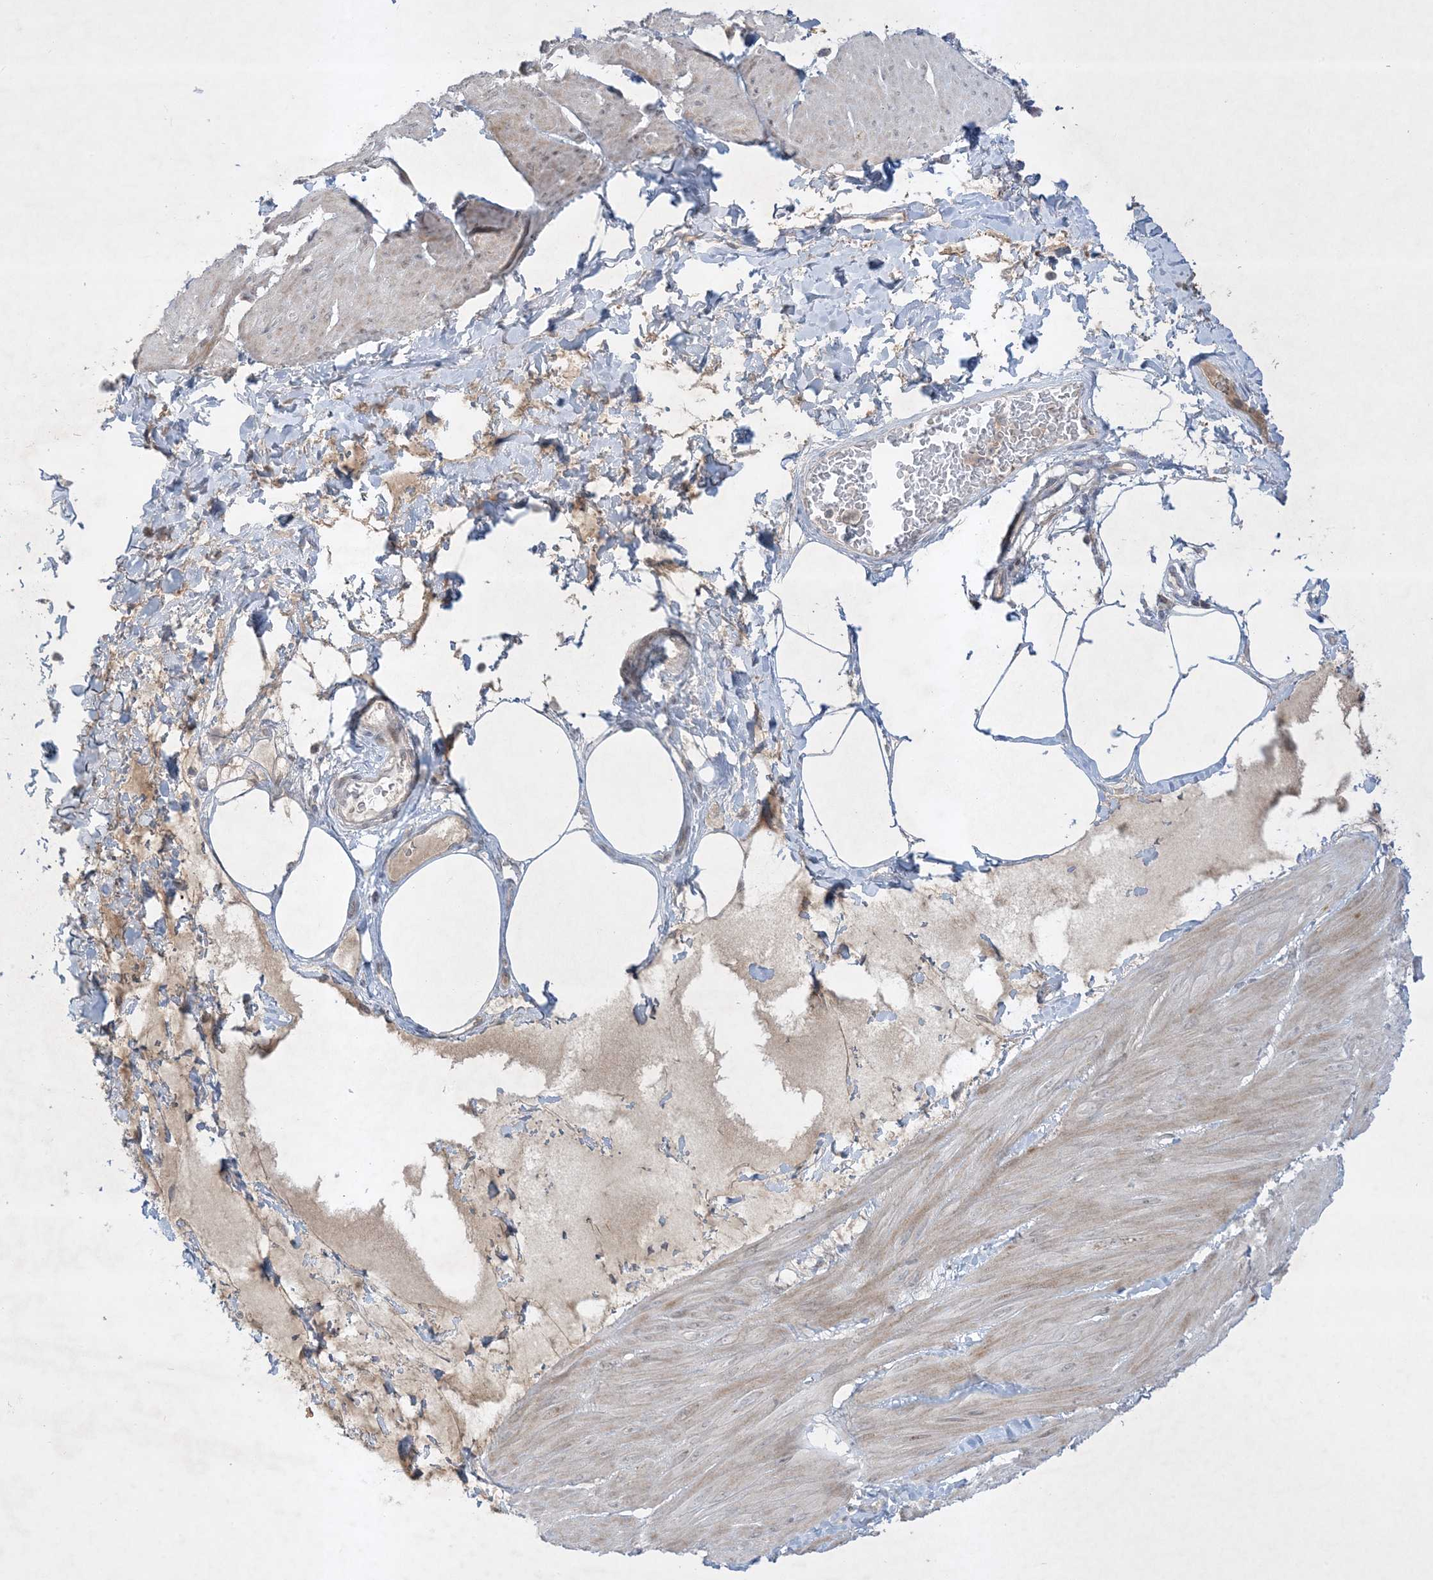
{"staining": {"intensity": "moderate", "quantity": "<25%", "location": "cytoplasmic/membranous"}, "tissue": "smooth muscle", "cell_type": "Smooth muscle cells", "image_type": "normal", "snomed": [{"axis": "morphology", "description": "Urothelial carcinoma, High grade"}, {"axis": "topography", "description": "Urinary bladder"}], "caption": "IHC image of benign smooth muscle stained for a protein (brown), which displays low levels of moderate cytoplasmic/membranous positivity in approximately <25% of smooth muscle cells.", "gene": "FNDC1", "patient": {"sex": "male", "age": 46}}